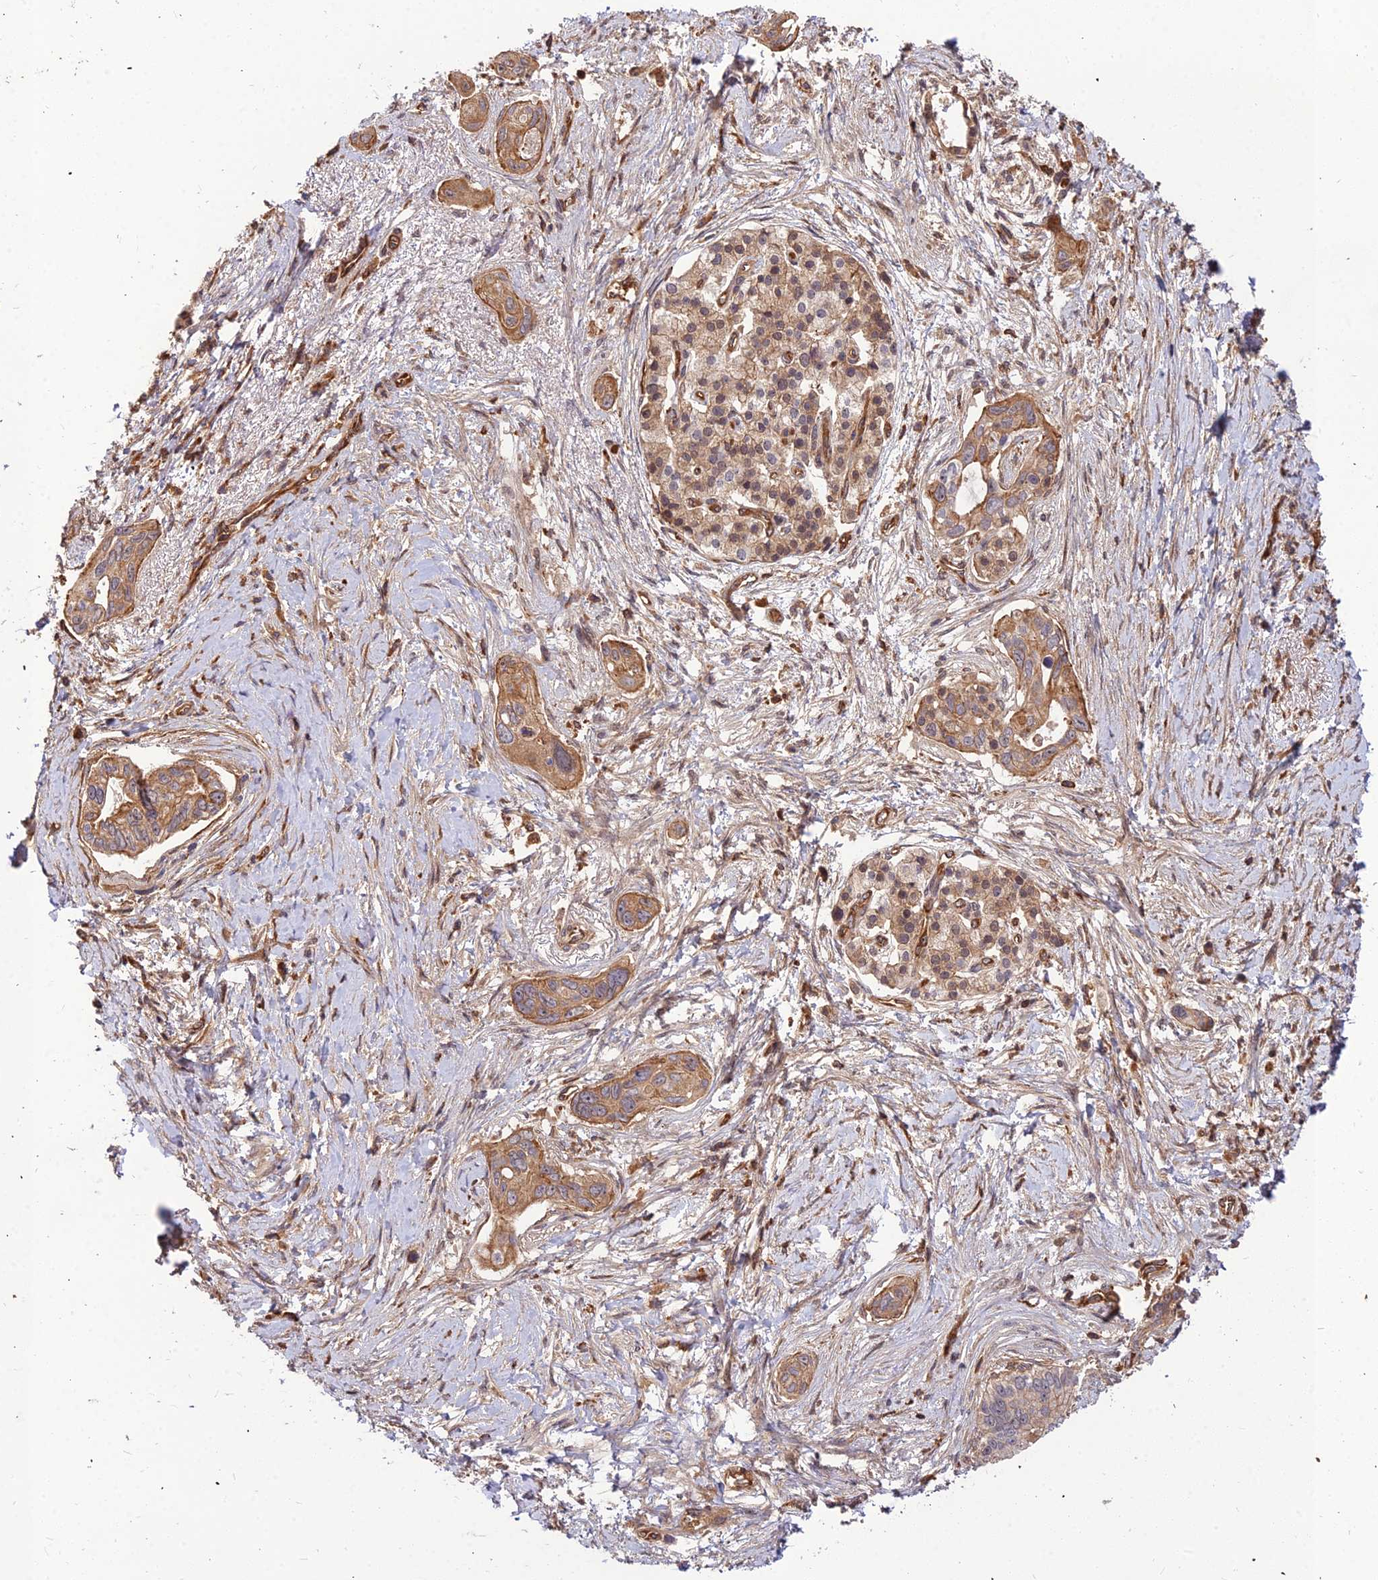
{"staining": {"intensity": "moderate", "quantity": ">75%", "location": "cytoplasmic/membranous"}, "tissue": "pancreatic cancer", "cell_type": "Tumor cells", "image_type": "cancer", "snomed": [{"axis": "morphology", "description": "Adenocarcinoma, NOS"}, {"axis": "topography", "description": "Pancreas"}], "caption": "An immunohistochemistry (IHC) image of tumor tissue is shown. Protein staining in brown labels moderate cytoplasmic/membranous positivity in pancreatic cancer within tumor cells.", "gene": "ZNF467", "patient": {"sex": "male", "age": 72}}